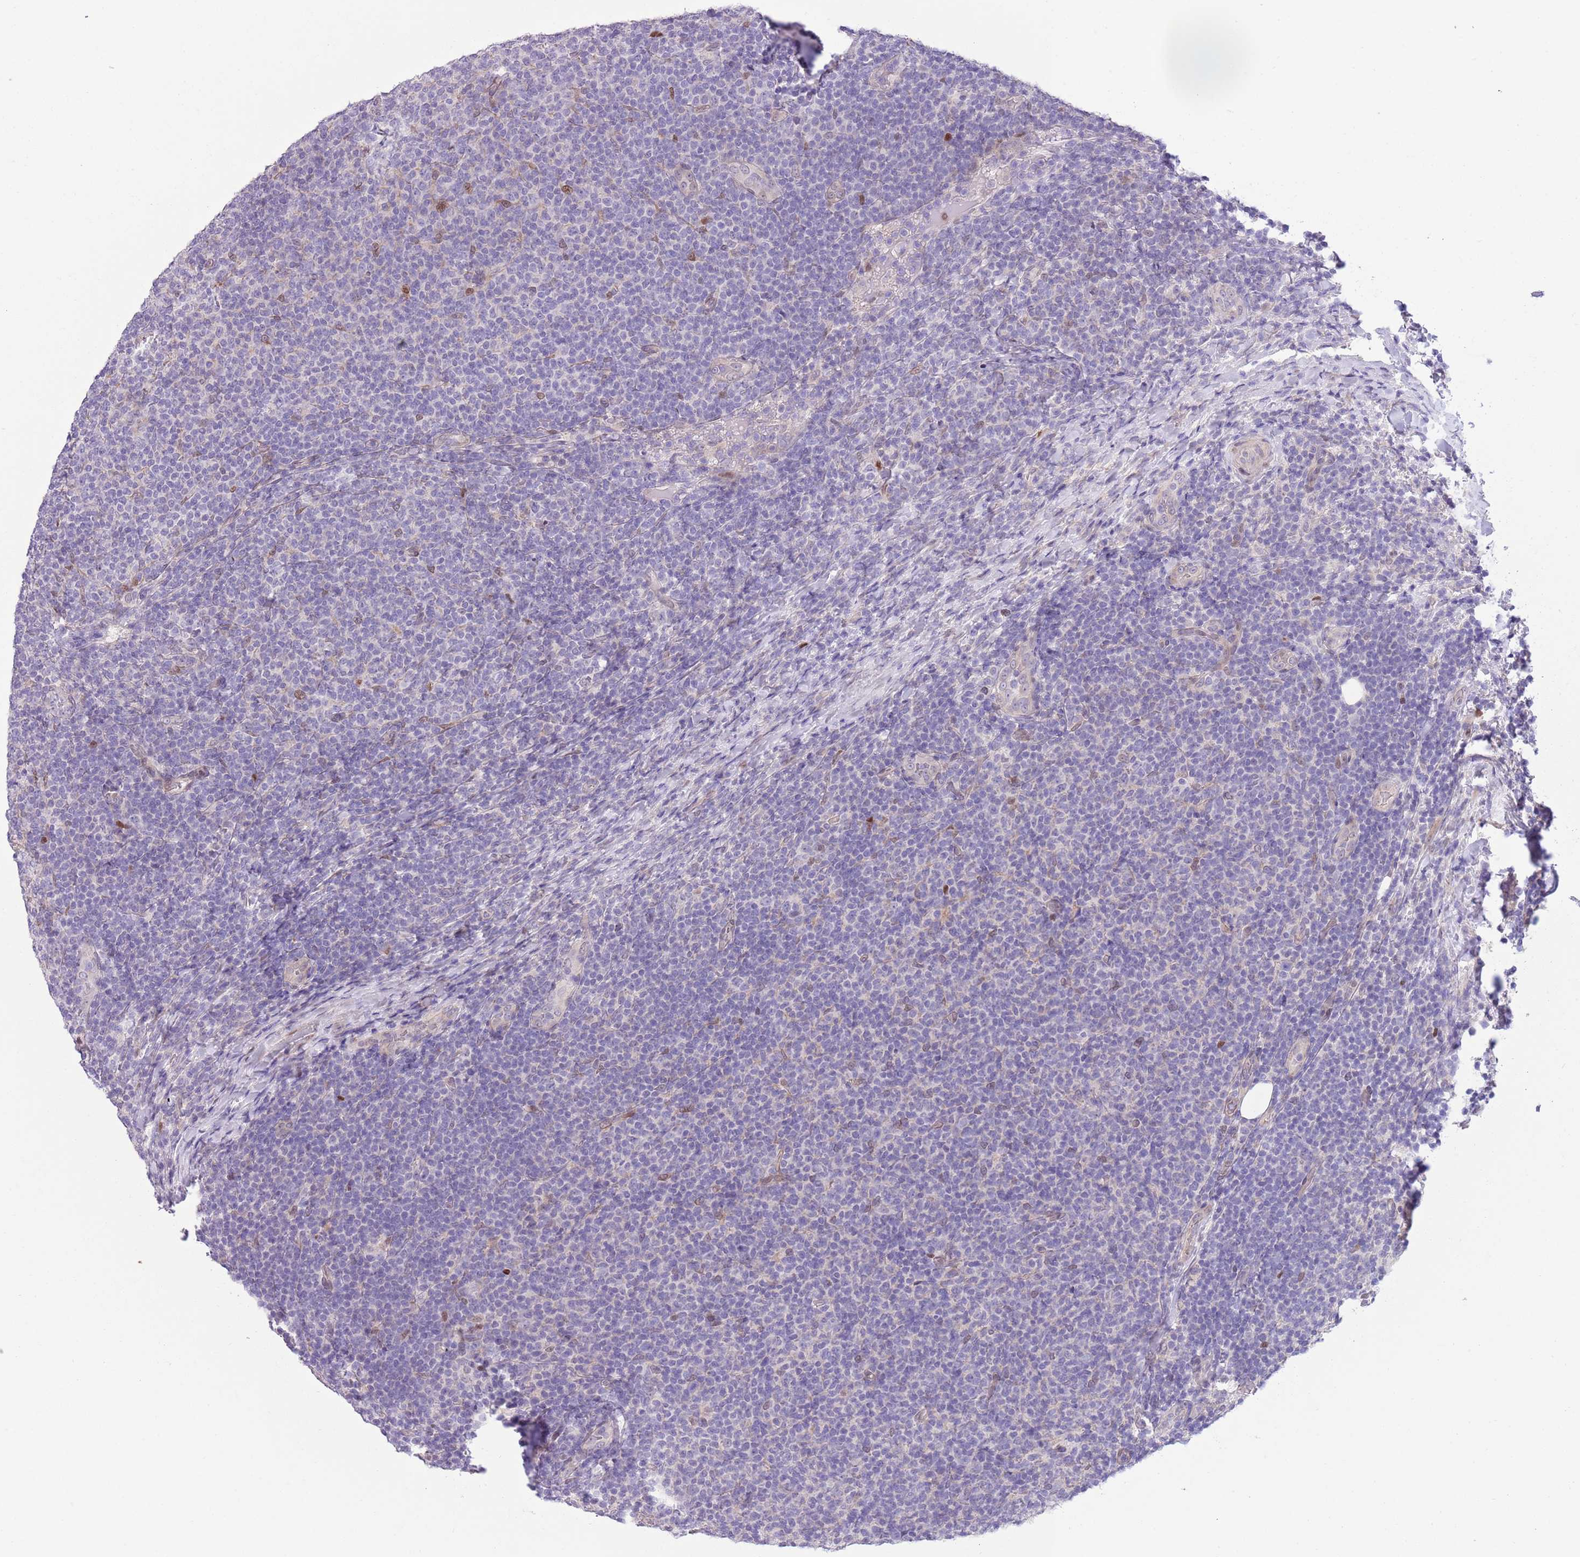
{"staining": {"intensity": "negative", "quantity": "none", "location": "none"}, "tissue": "lymphoma", "cell_type": "Tumor cells", "image_type": "cancer", "snomed": [{"axis": "morphology", "description": "Malignant lymphoma, non-Hodgkin's type, Low grade"}, {"axis": "topography", "description": "Lymph node"}], "caption": "There is no significant expression in tumor cells of malignant lymphoma, non-Hodgkin's type (low-grade).", "gene": "CCND2", "patient": {"sex": "male", "age": 66}}